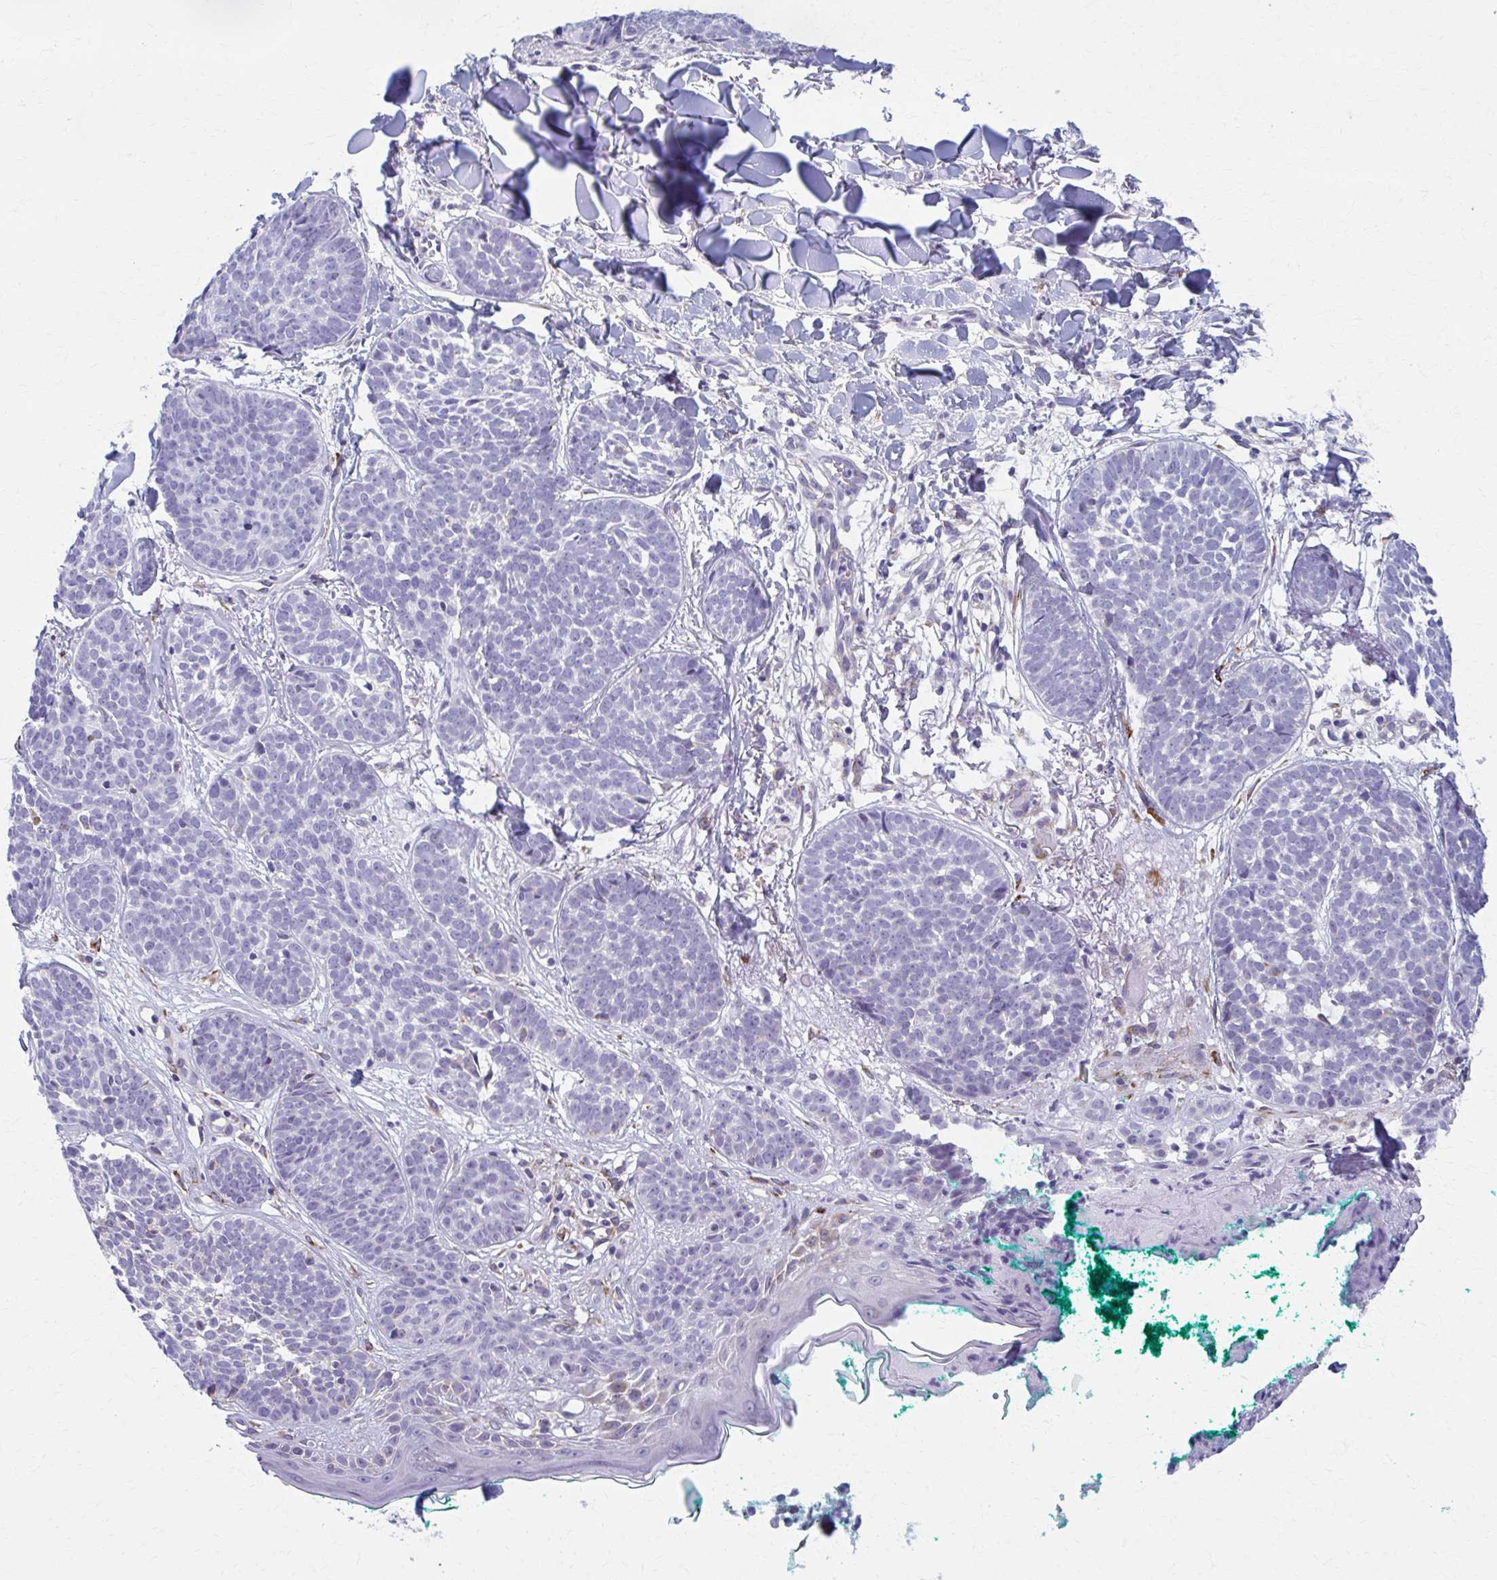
{"staining": {"intensity": "negative", "quantity": "none", "location": "none"}, "tissue": "skin cancer", "cell_type": "Tumor cells", "image_type": "cancer", "snomed": [{"axis": "morphology", "description": "Basal cell carcinoma"}, {"axis": "topography", "description": "Skin"}, {"axis": "topography", "description": "Skin of neck"}, {"axis": "topography", "description": "Skin of shoulder"}, {"axis": "topography", "description": "Skin of back"}], "caption": "Immunohistochemistry image of neoplastic tissue: skin cancer (basal cell carcinoma) stained with DAB (3,3'-diaminobenzidine) demonstrates no significant protein staining in tumor cells. (DAB immunohistochemistry (IHC) visualized using brightfield microscopy, high magnification).", "gene": "SPATS2L", "patient": {"sex": "male", "age": 80}}